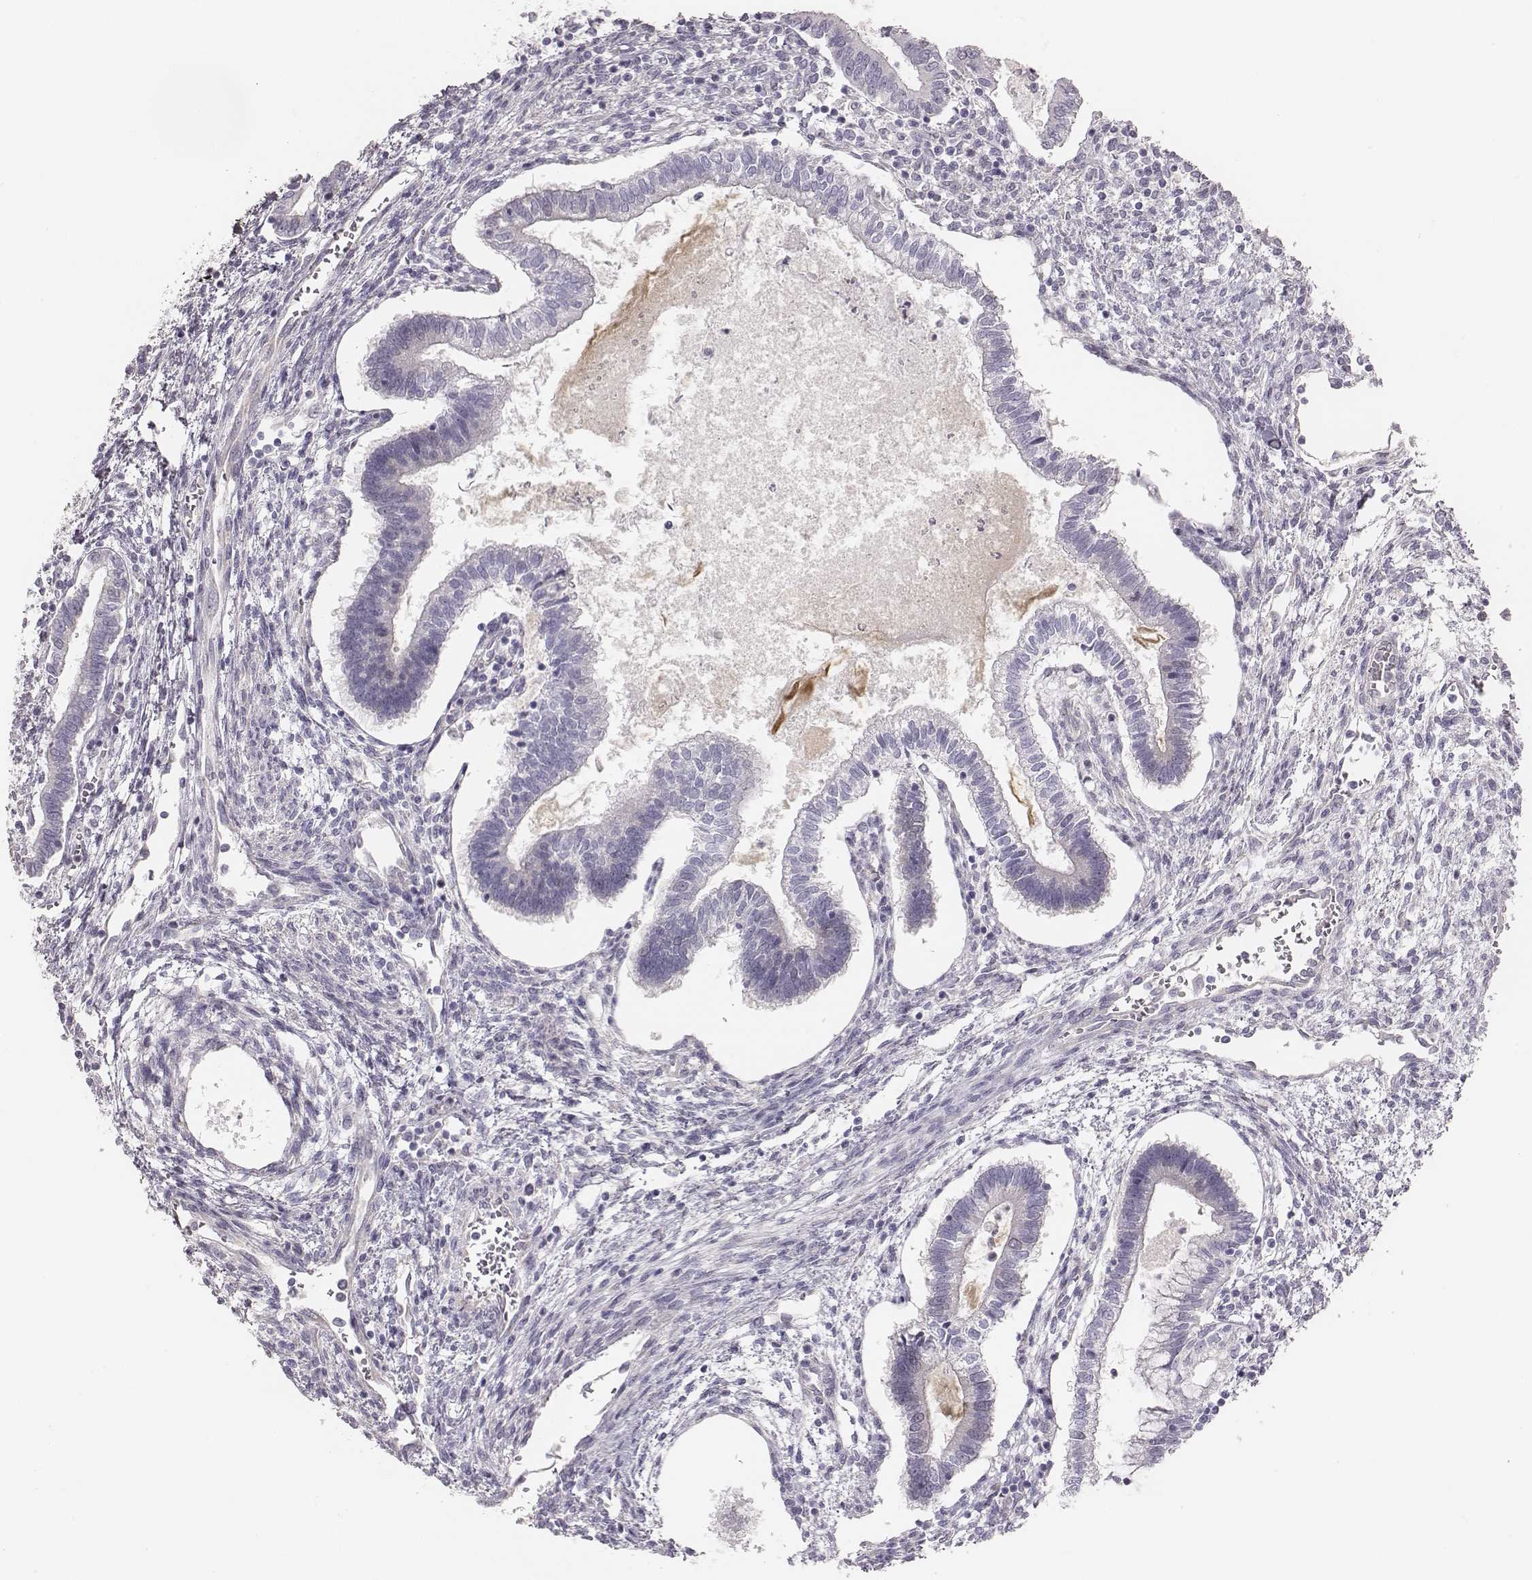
{"staining": {"intensity": "negative", "quantity": "none", "location": "none"}, "tissue": "testis cancer", "cell_type": "Tumor cells", "image_type": "cancer", "snomed": [{"axis": "morphology", "description": "Carcinoma, Embryonal, NOS"}, {"axis": "topography", "description": "Testis"}], "caption": "DAB (3,3'-diaminobenzidine) immunohistochemical staining of human testis embryonal carcinoma displays no significant staining in tumor cells.", "gene": "PBK", "patient": {"sex": "male", "age": 37}}